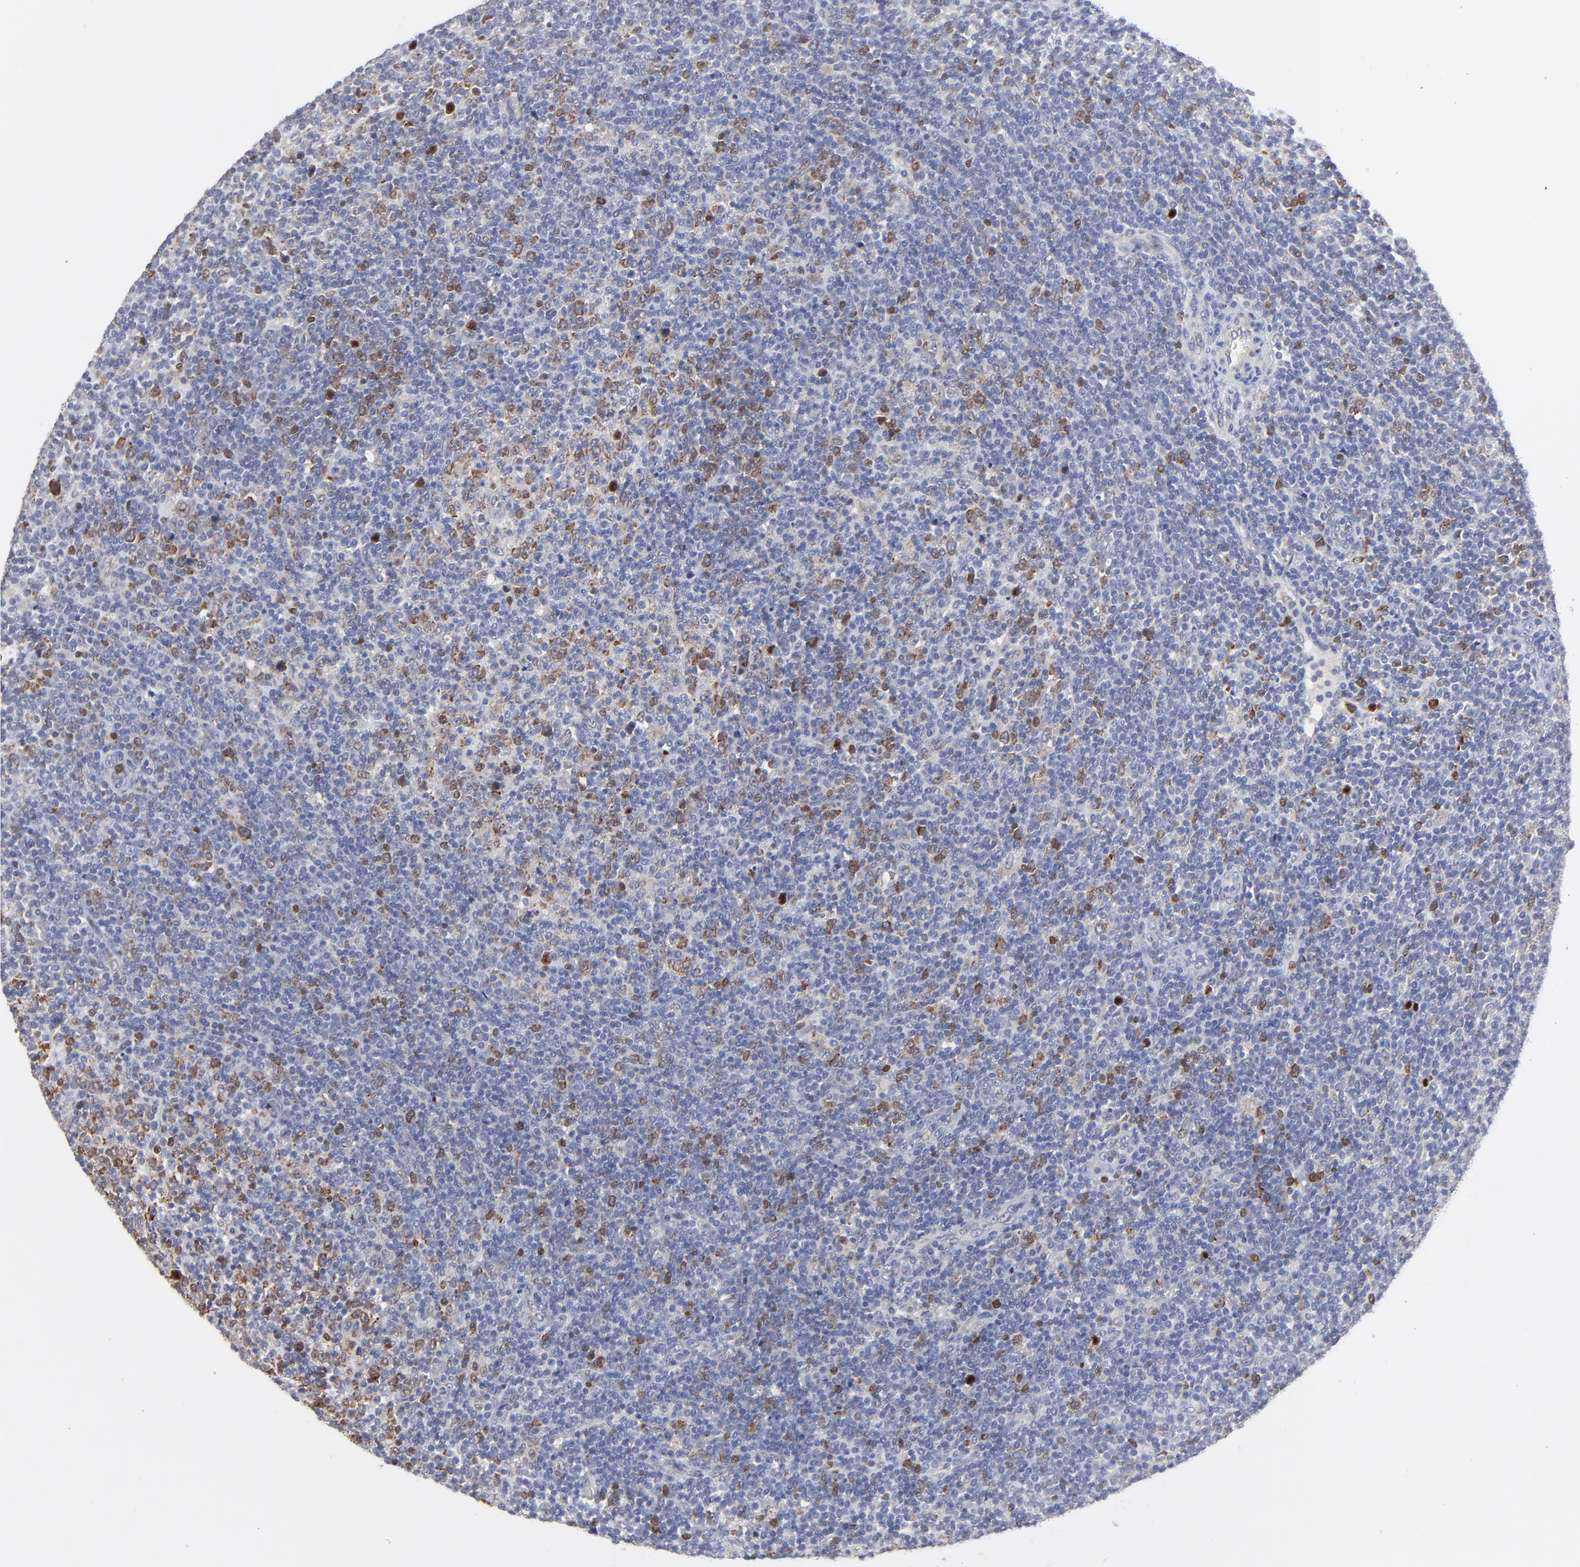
{"staining": {"intensity": "moderate", "quantity": "<25%", "location": "cytoplasmic/membranous"}, "tissue": "lymphoma", "cell_type": "Tumor cells", "image_type": "cancer", "snomed": [{"axis": "morphology", "description": "Malignant lymphoma, non-Hodgkin's type, Low grade"}, {"axis": "topography", "description": "Spleen"}], "caption": "Immunohistochemistry (IHC) image of neoplastic tissue: human lymphoma stained using IHC exhibits low levels of moderate protein expression localized specifically in the cytoplasmic/membranous of tumor cells, appearing as a cytoplasmic/membranous brown color.", "gene": "NCAPH", "patient": {"sex": "female", "age": 65}}